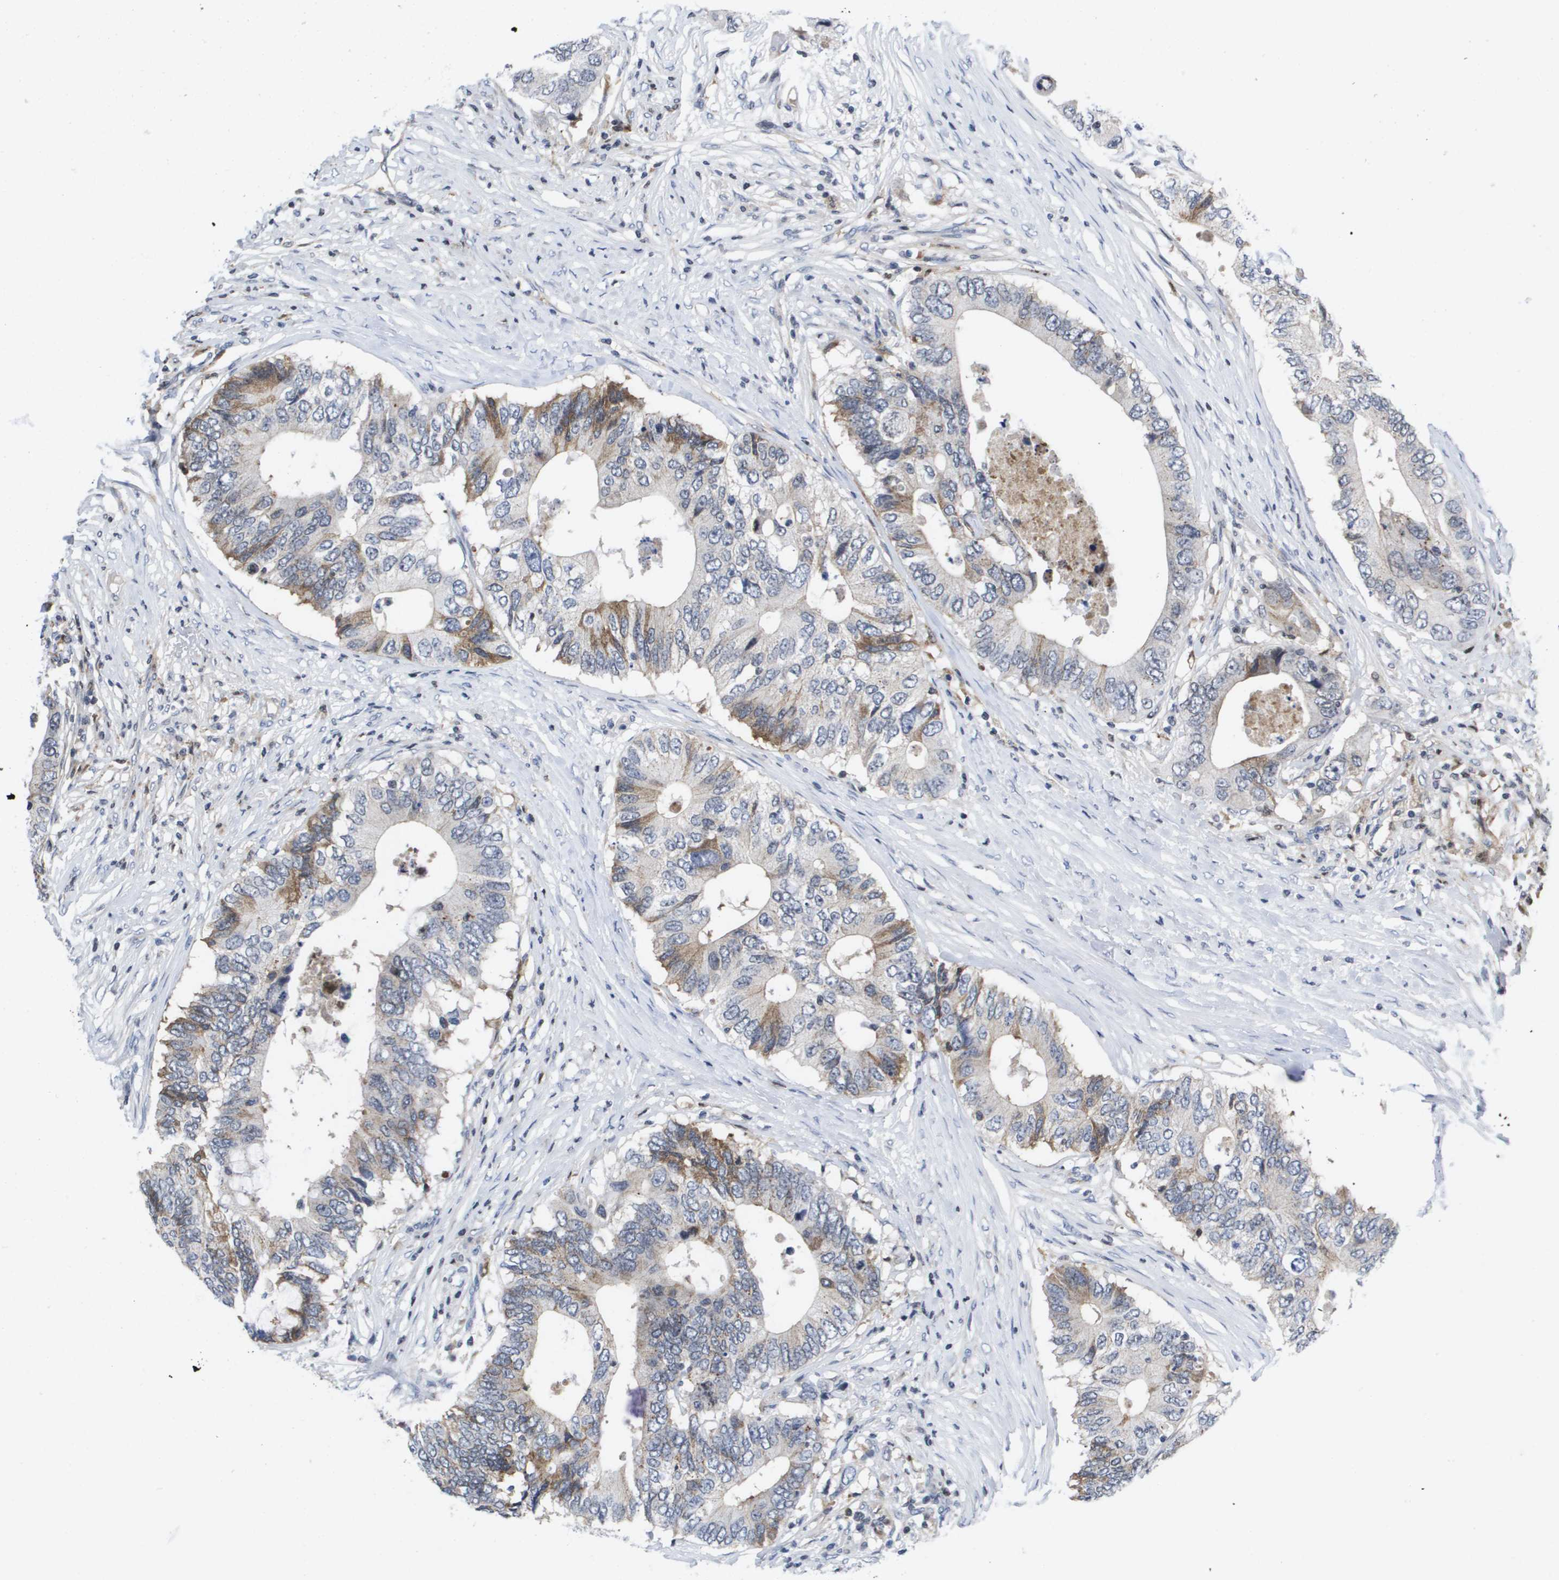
{"staining": {"intensity": "moderate", "quantity": "<25%", "location": "cytoplasmic/membranous"}, "tissue": "colorectal cancer", "cell_type": "Tumor cells", "image_type": "cancer", "snomed": [{"axis": "morphology", "description": "Adenocarcinoma, NOS"}, {"axis": "topography", "description": "Colon"}], "caption": "Human colorectal adenocarcinoma stained with a brown dye shows moderate cytoplasmic/membranous positive positivity in about <25% of tumor cells.", "gene": "SERPINC1", "patient": {"sex": "male", "age": 71}}